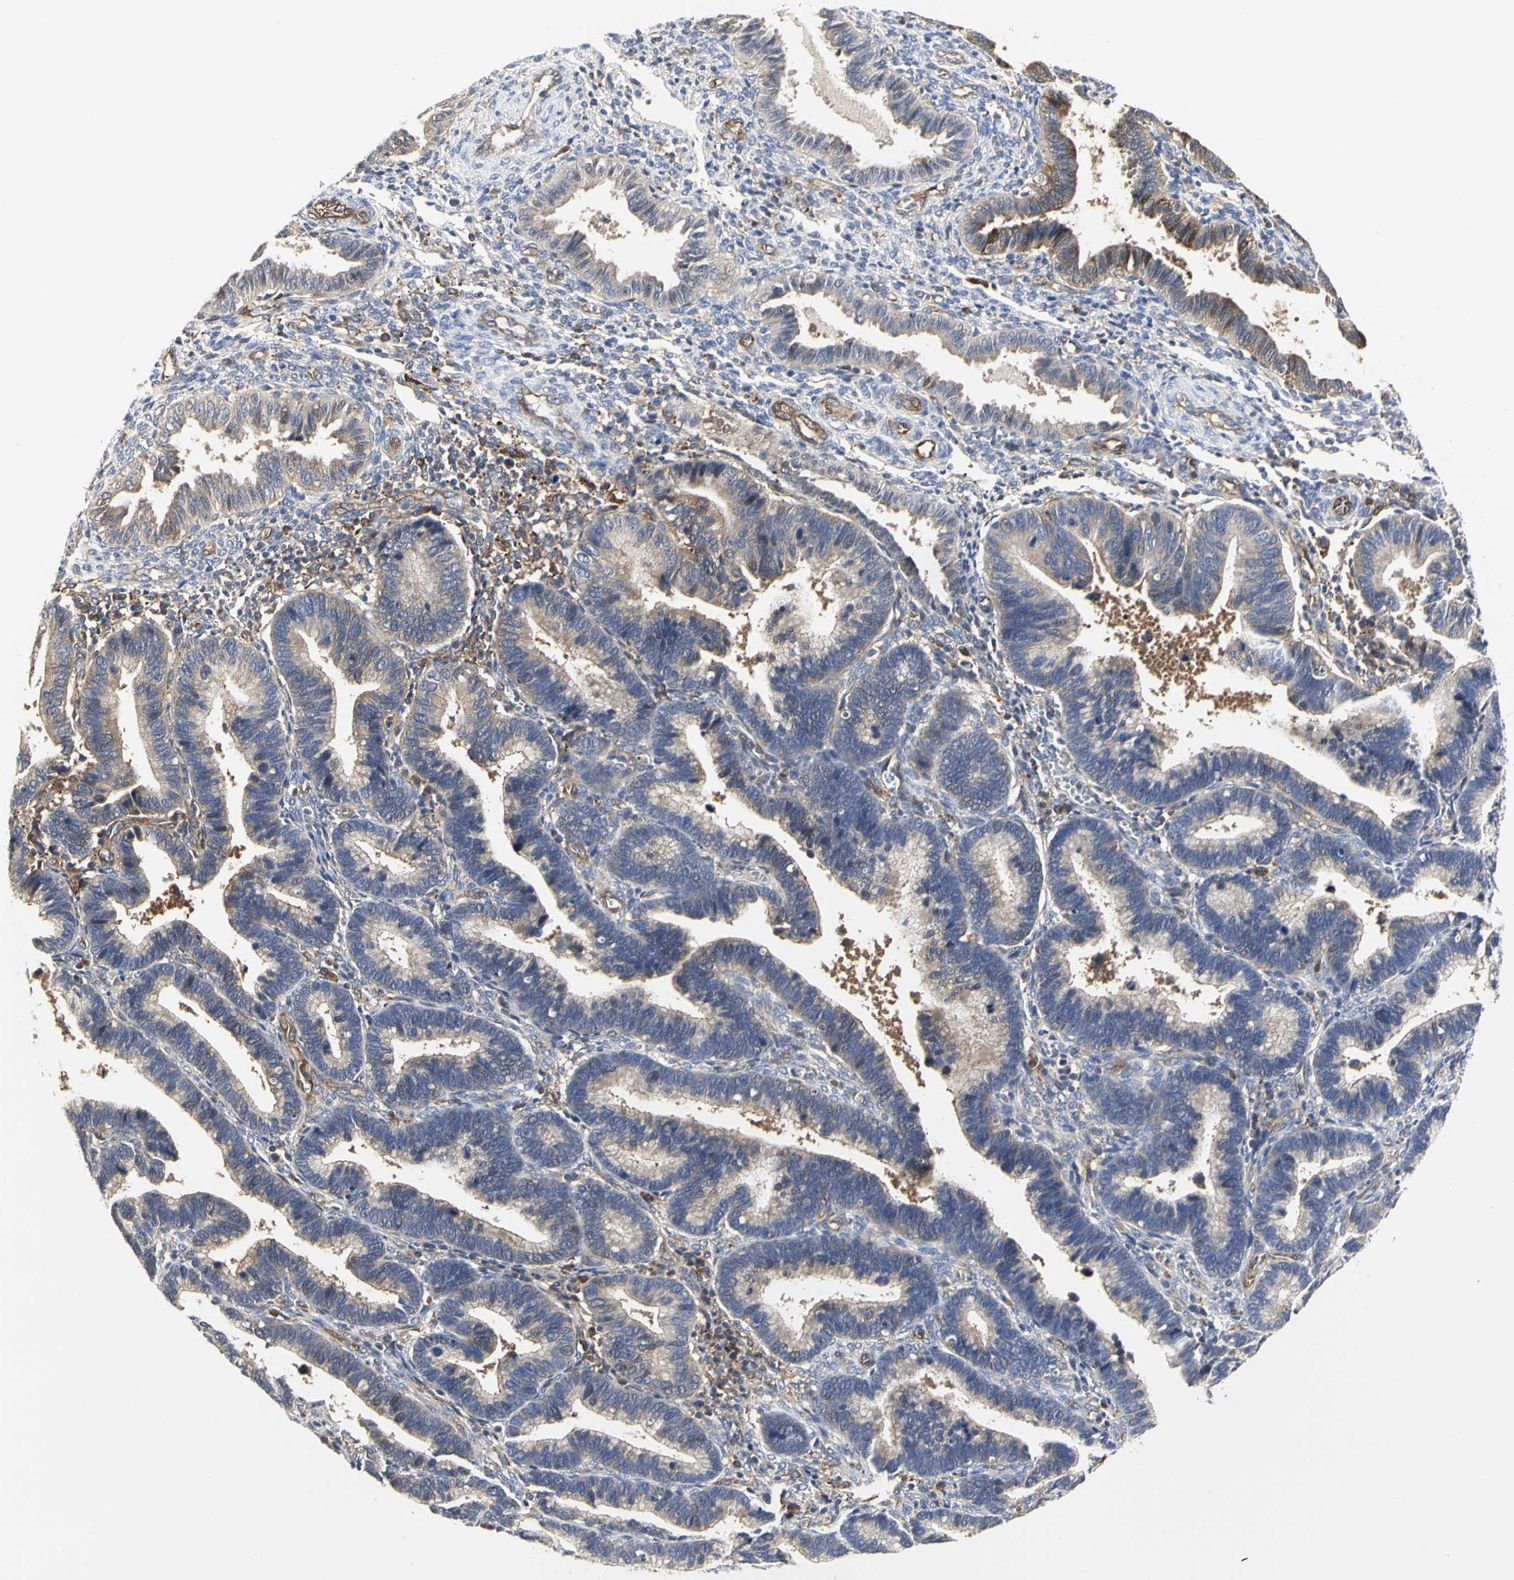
{"staining": {"intensity": "weak", "quantity": "<25%", "location": "cytoplasmic/membranous"}, "tissue": "endometrium", "cell_type": "Cells in endometrial stroma", "image_type": "normal", "snomed": [{"axis": "morphology", "description": "Normal tissue, NOS"}, {"axis": "topography", "description": "Endometrium"}], "caption": "This is an IHC histopathology image of normal endometrium. There is no staining in cells in endometrial stroma.", "gene": "C3orf52", "patient": {"sex": "female", "age": 36}}